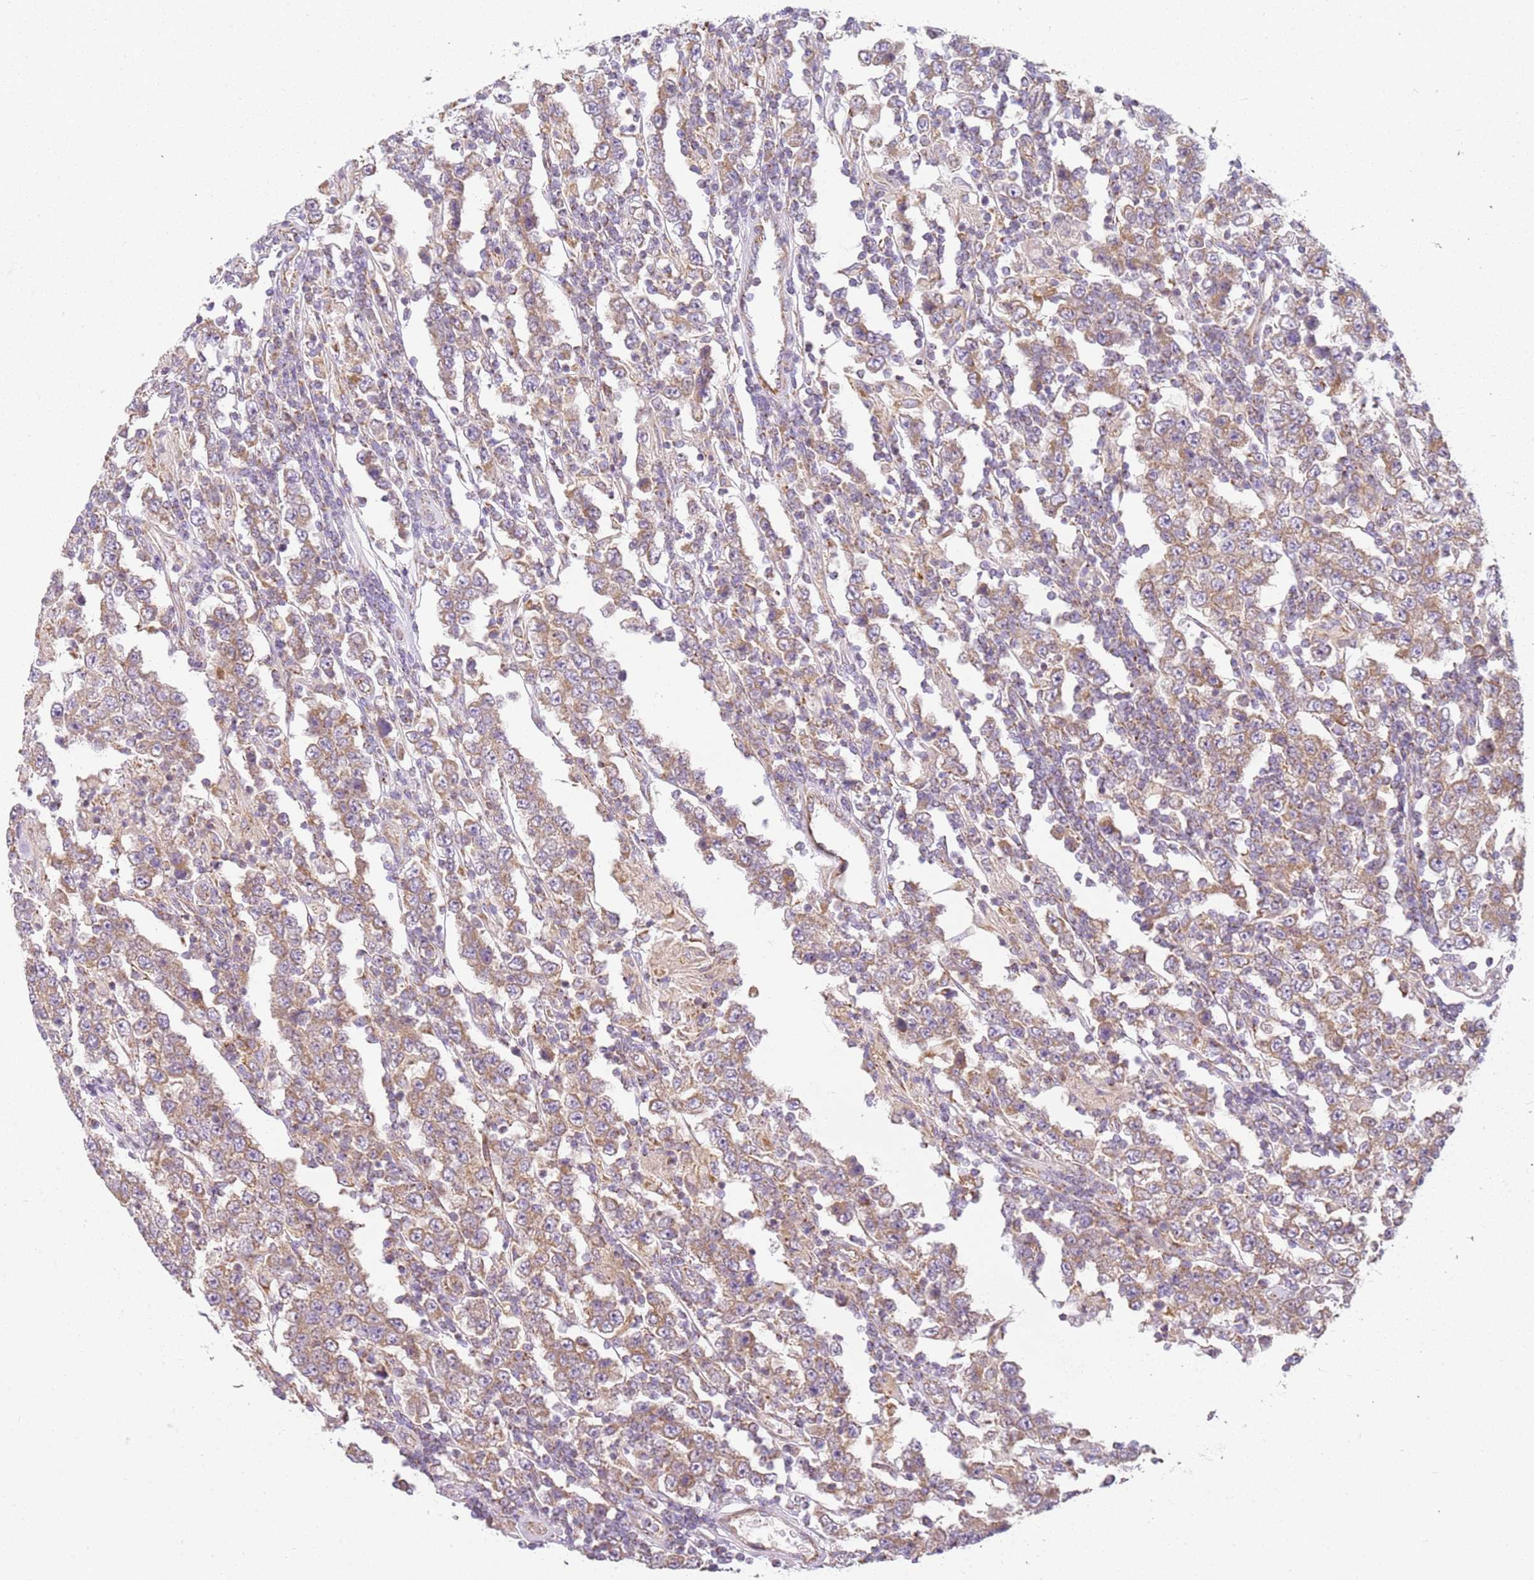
{"staining": {"intensity": "weak", "quantity": ">75%", "location": "cytoplasmic/membranous"}, "tissue": "testis cancer", "cell_type": "Tumor cells", "image_type": "cancer", "snomed": [{"axis": "morphology", "description": "Normal tissue, NOS"}, {"axis": "morphology", "description": "Urothelial carcinoma, High grade"}, {"axis": "morphology", "description": "Seminoma, NOS"}, {"axis": "morphology", "description": "Carcinoma, Embryonal, NOS"}, {"axis": "topography", "description": "Urinary bladder"}, {"axis": "topography", "description": "Testis"}], "caption": "Testis cancer stained for a protein exhibits weak cytoplasmic/membranous positivity in tumor cells.", "gene": "TMEM200C", "patient": {"sex": "male", "age": 41}}